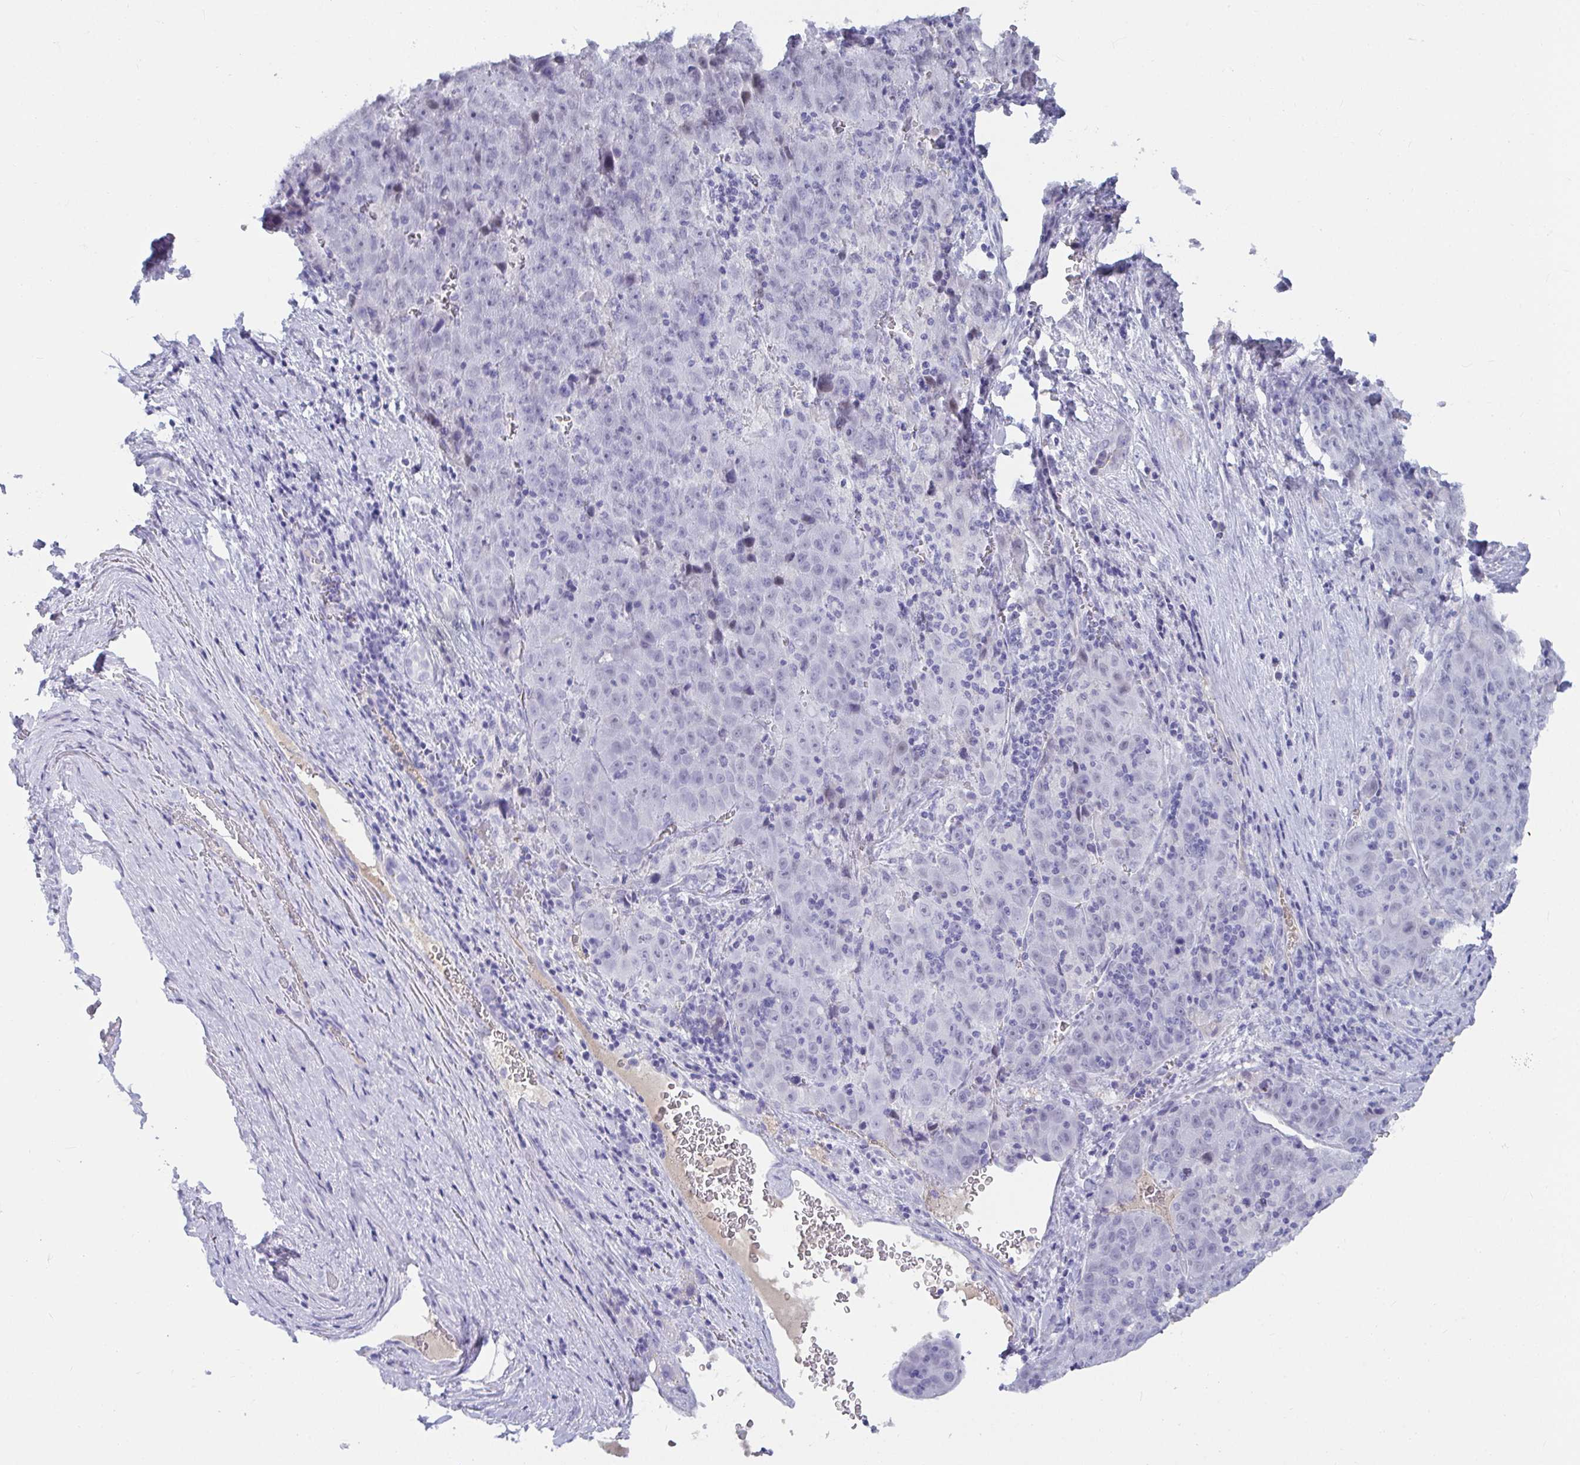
{"staining": {"intensity": "weak", "quantity": "<25%", "location": "nuclear"}, "tissue": "liver cancer", "cell_type": "Tumor cells", "image_type": "cancer", "snomed": [{"axis": "morphology", "description": "Carcinoma, Hepatocellular, NOS"}, {"axis": "topography", "description": "Liver"}], "caption": "This is an immunohistochemistry (IHC) histopathology image of liver hepatocellular carcinoma. There is no expression in tumor cells.", "gene": "NPY", "patient": {"sex": "female", "age": 53}}